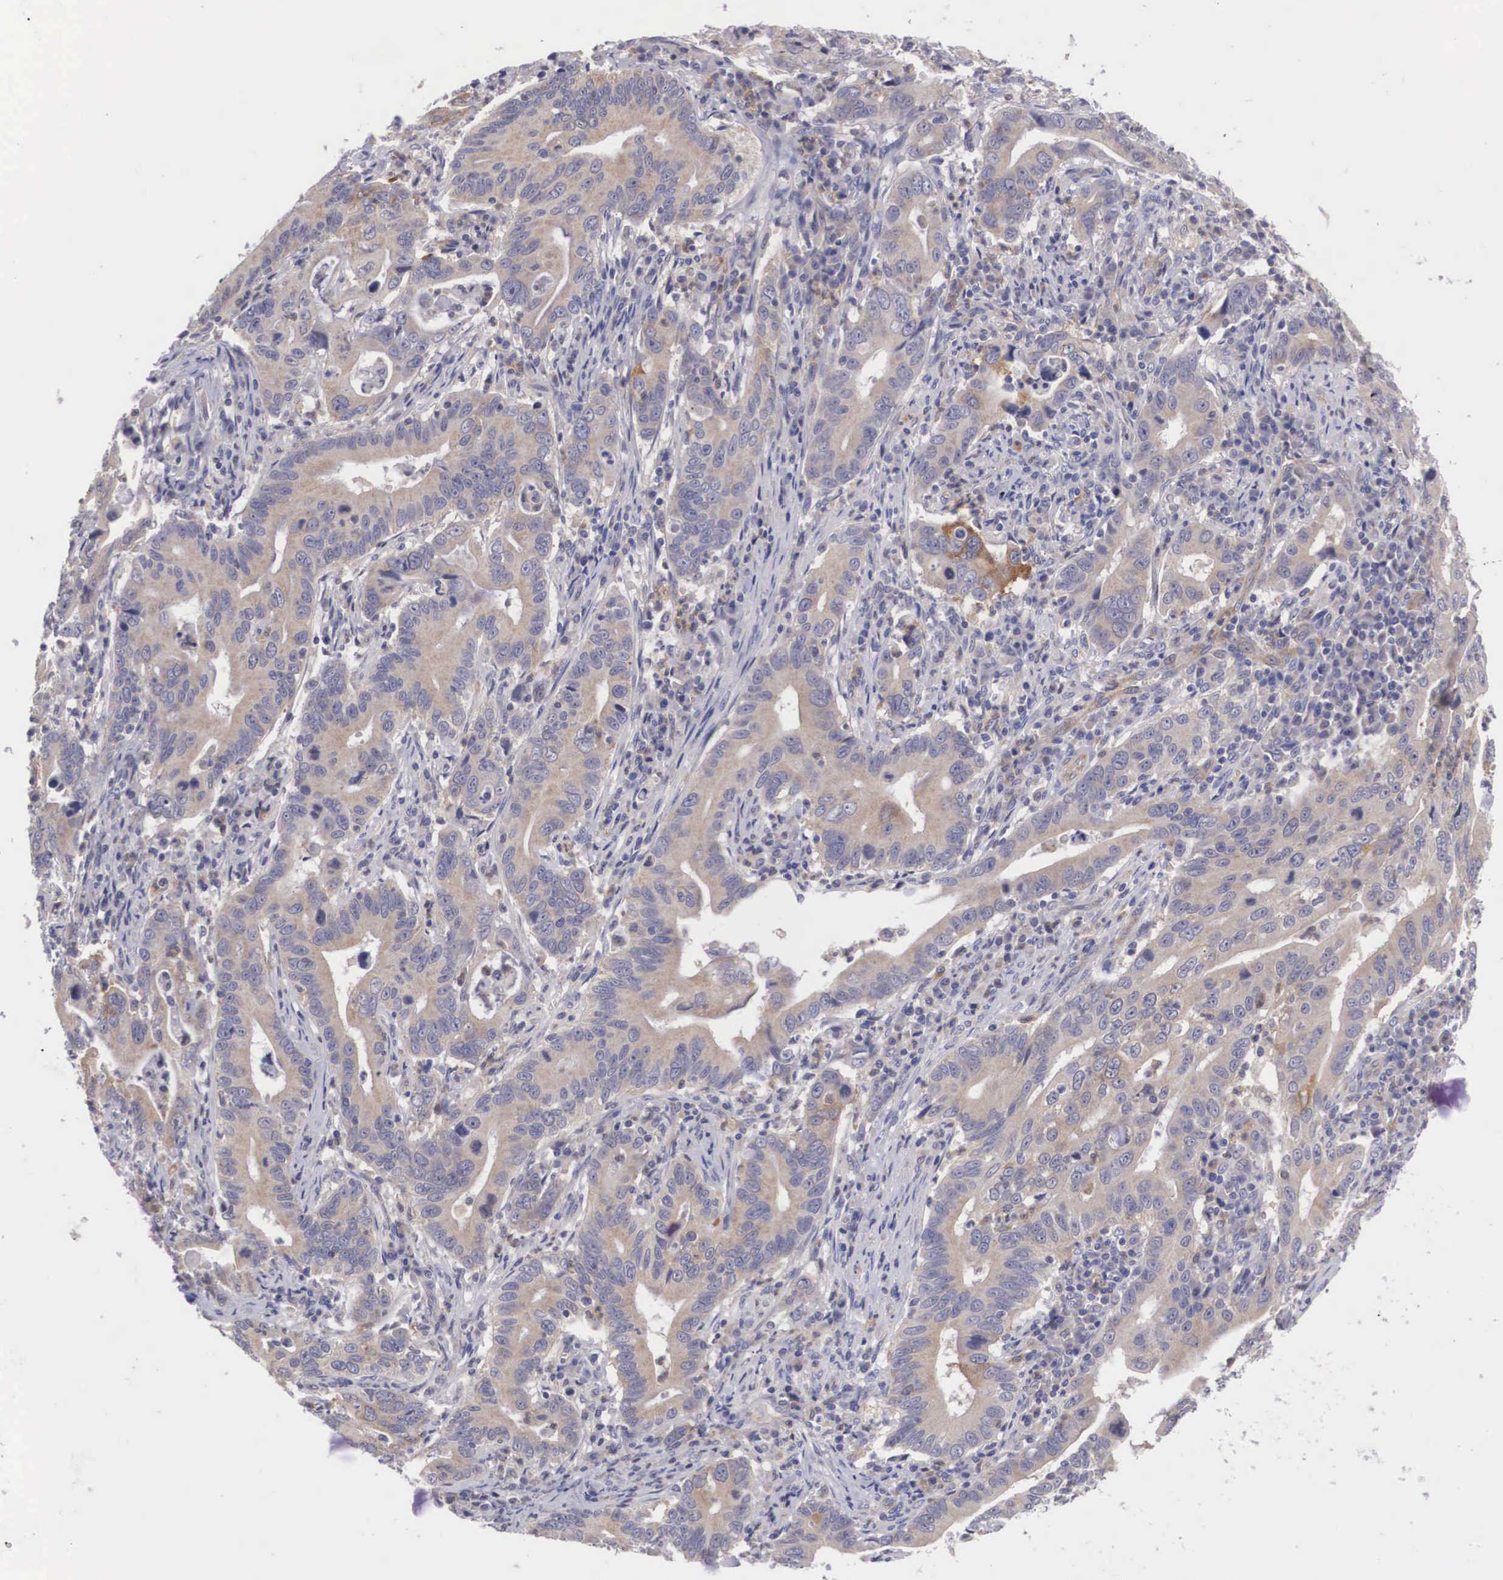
{"staining": {"intensity": "negative", "quantity": "none", "location": "none"}, "tissue": "stomach cancer", "cell_type": "Tumor cells", "image_type": "cancer", "snomed": [{"axis": "morphology", "description": "Adenocarcinoma, NOS"}, {"axis": "topography", "description": "Stomach, upper"}], "caption": "DAB immunohistochemical staining of stomach adenocarcinoma demonstrates no significant staining in tumor cells.", "gene": "GRIPAP1", "patient": {"sex": "male", "age": 63}}